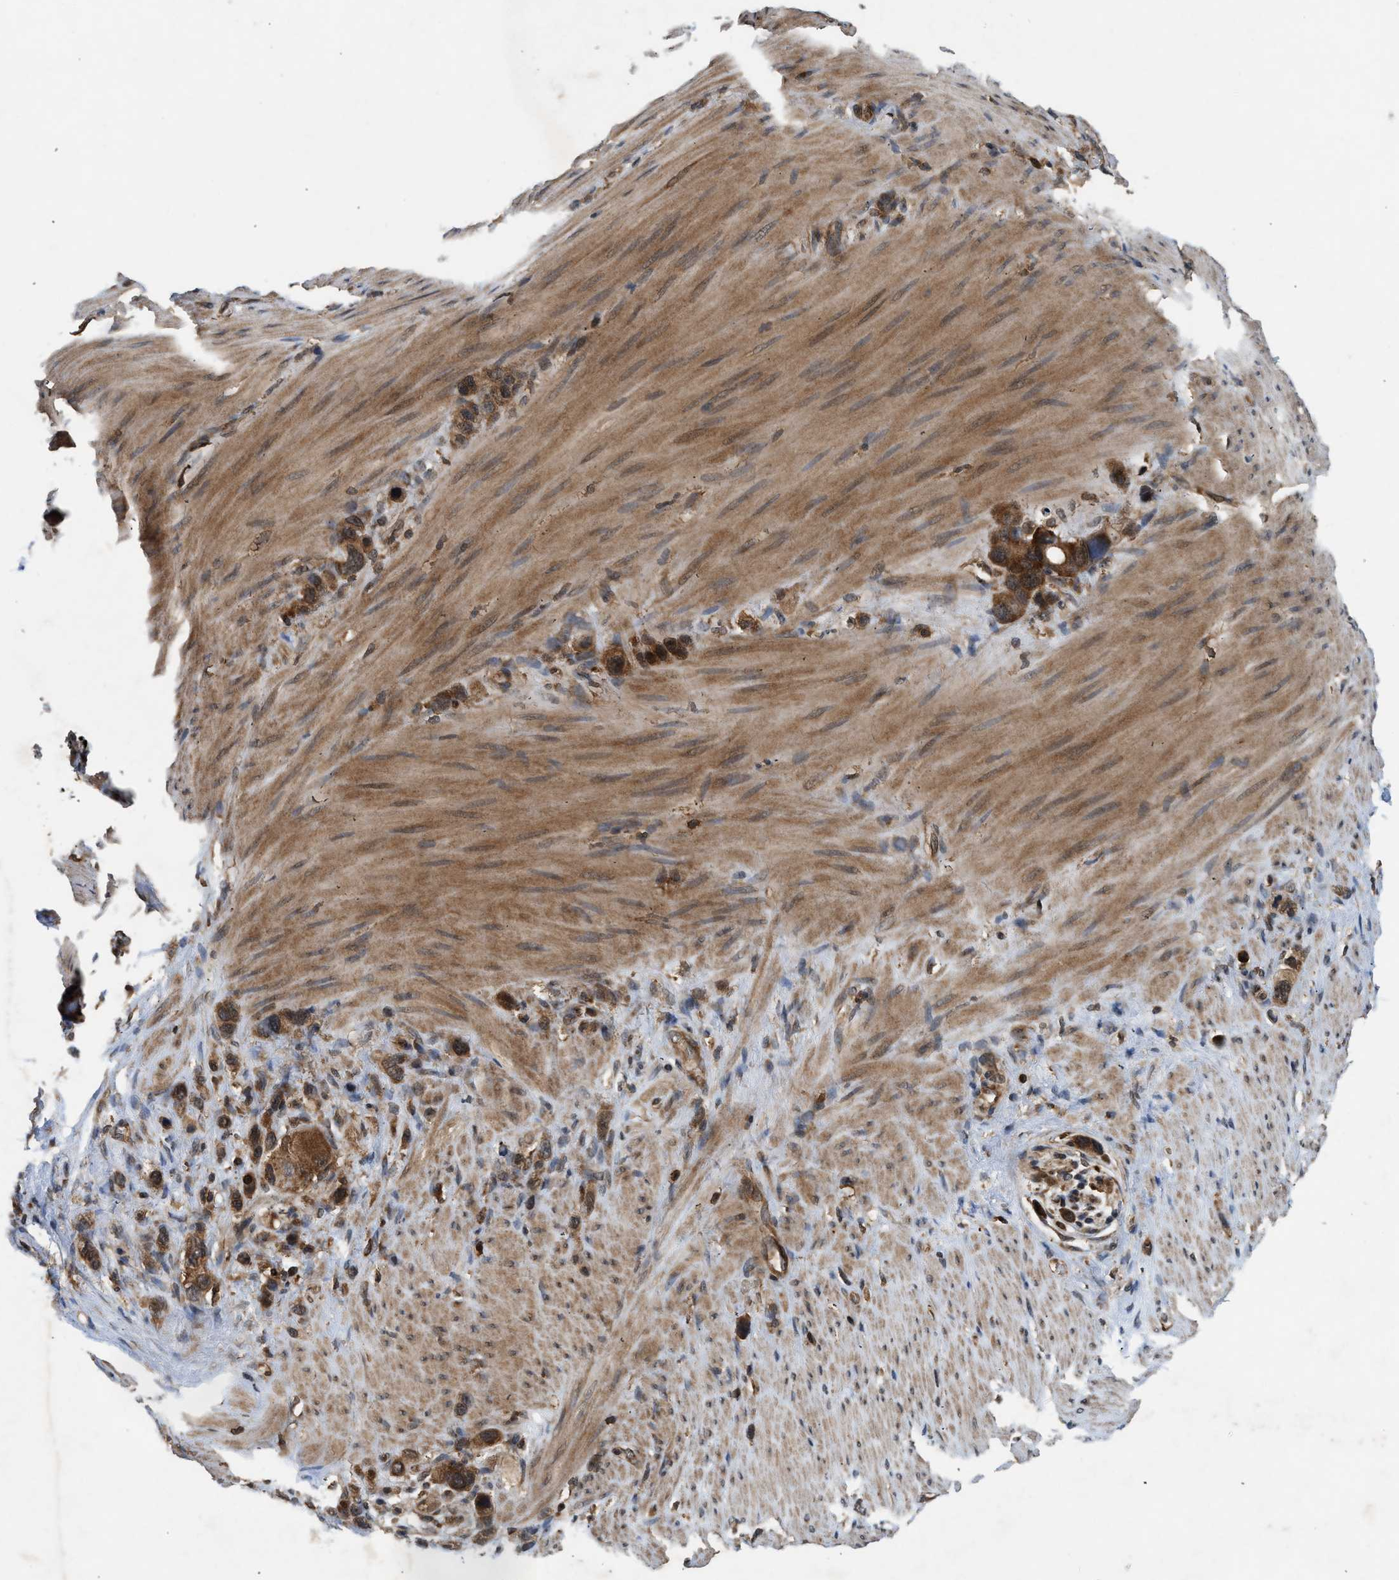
{"staining": {"intensity": "strong", "quantity": ">75%", "location": "cytoplasmic/membranous"}, "tissue": "stomach cancer", "cell_type": "Tumor cells", "image_type": "cancer", "snomed": [{"axis": "morphology", "description": "Adenocarcinoma, NOS"}, {"axis": "morphology", "description": "Adenocarcinoma, High grade"}, {"axis": "topography", "description": "Stomach, upper"}, {"axis": "topography", "description": "Stomach, lower"}], "caption": "The photomicrograph exhibits immunohistochemical staining of stomach adenocarcinoma. There is strong cytoplasmic/membranous staining is appreciated in about >75% of tumor cells.", "gene": "OXSR1", "patient": {"sex": "female", "age": 65}}